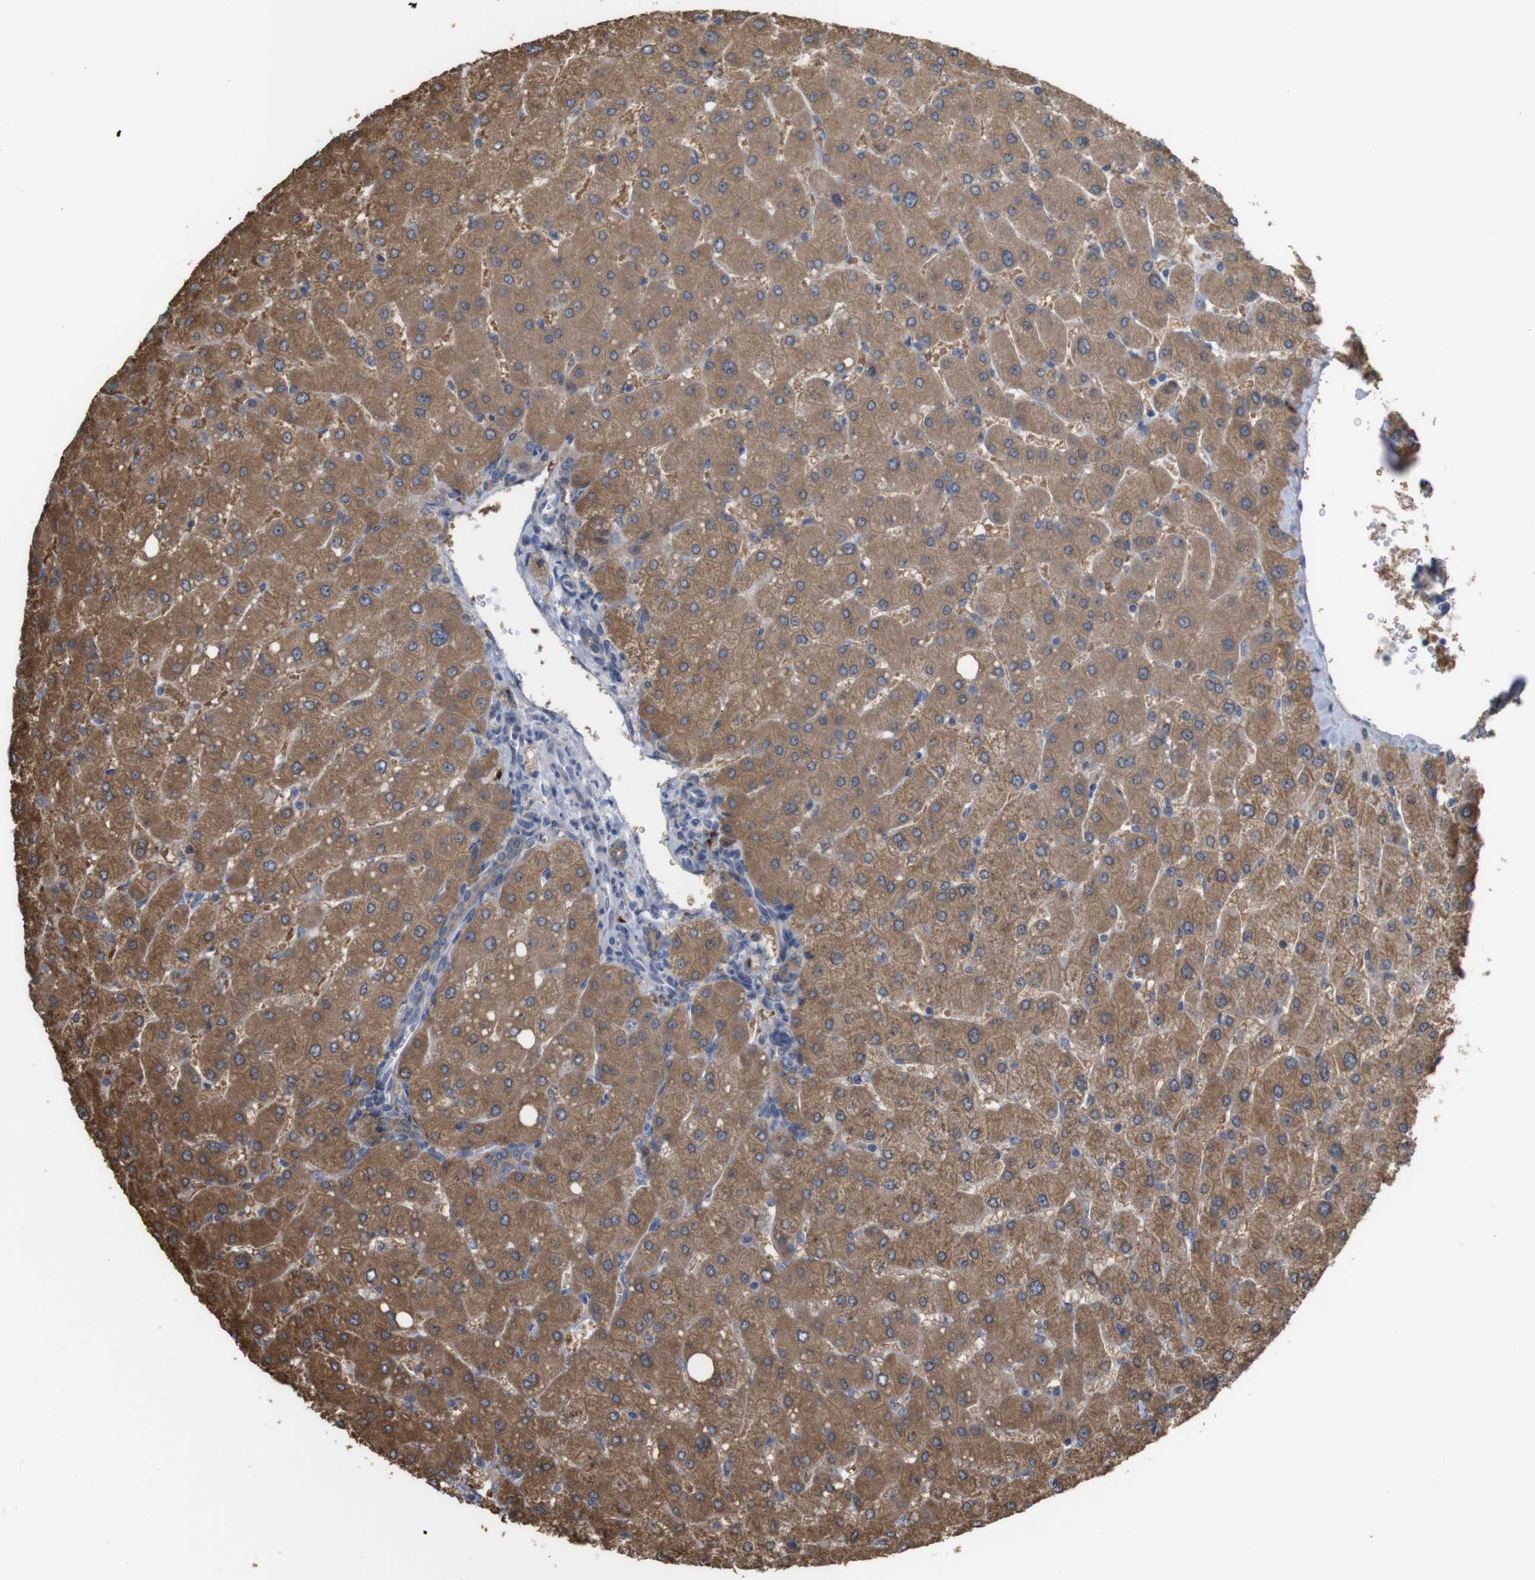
{"staining": {"intensity": "weak", "quantity": ">75%", "location": "cytoplasmic/membranous"}, "tissue": "liver", "cell_type": "Cholangiocytes", "image_type": "normal", "snomed": [{"axis": "morphology", "description": "Normal tissue, NOS"}, {"axis": "topography", "description": "Liver"}], "caption": "Protein positivity by immunohistochemistry reveals weak cytoplasmic/membranous positivity in about >75% of cholangiocytes in normal liver.", "gene": "PTPRR", "patient": {"sex": "male", "age": 55}}